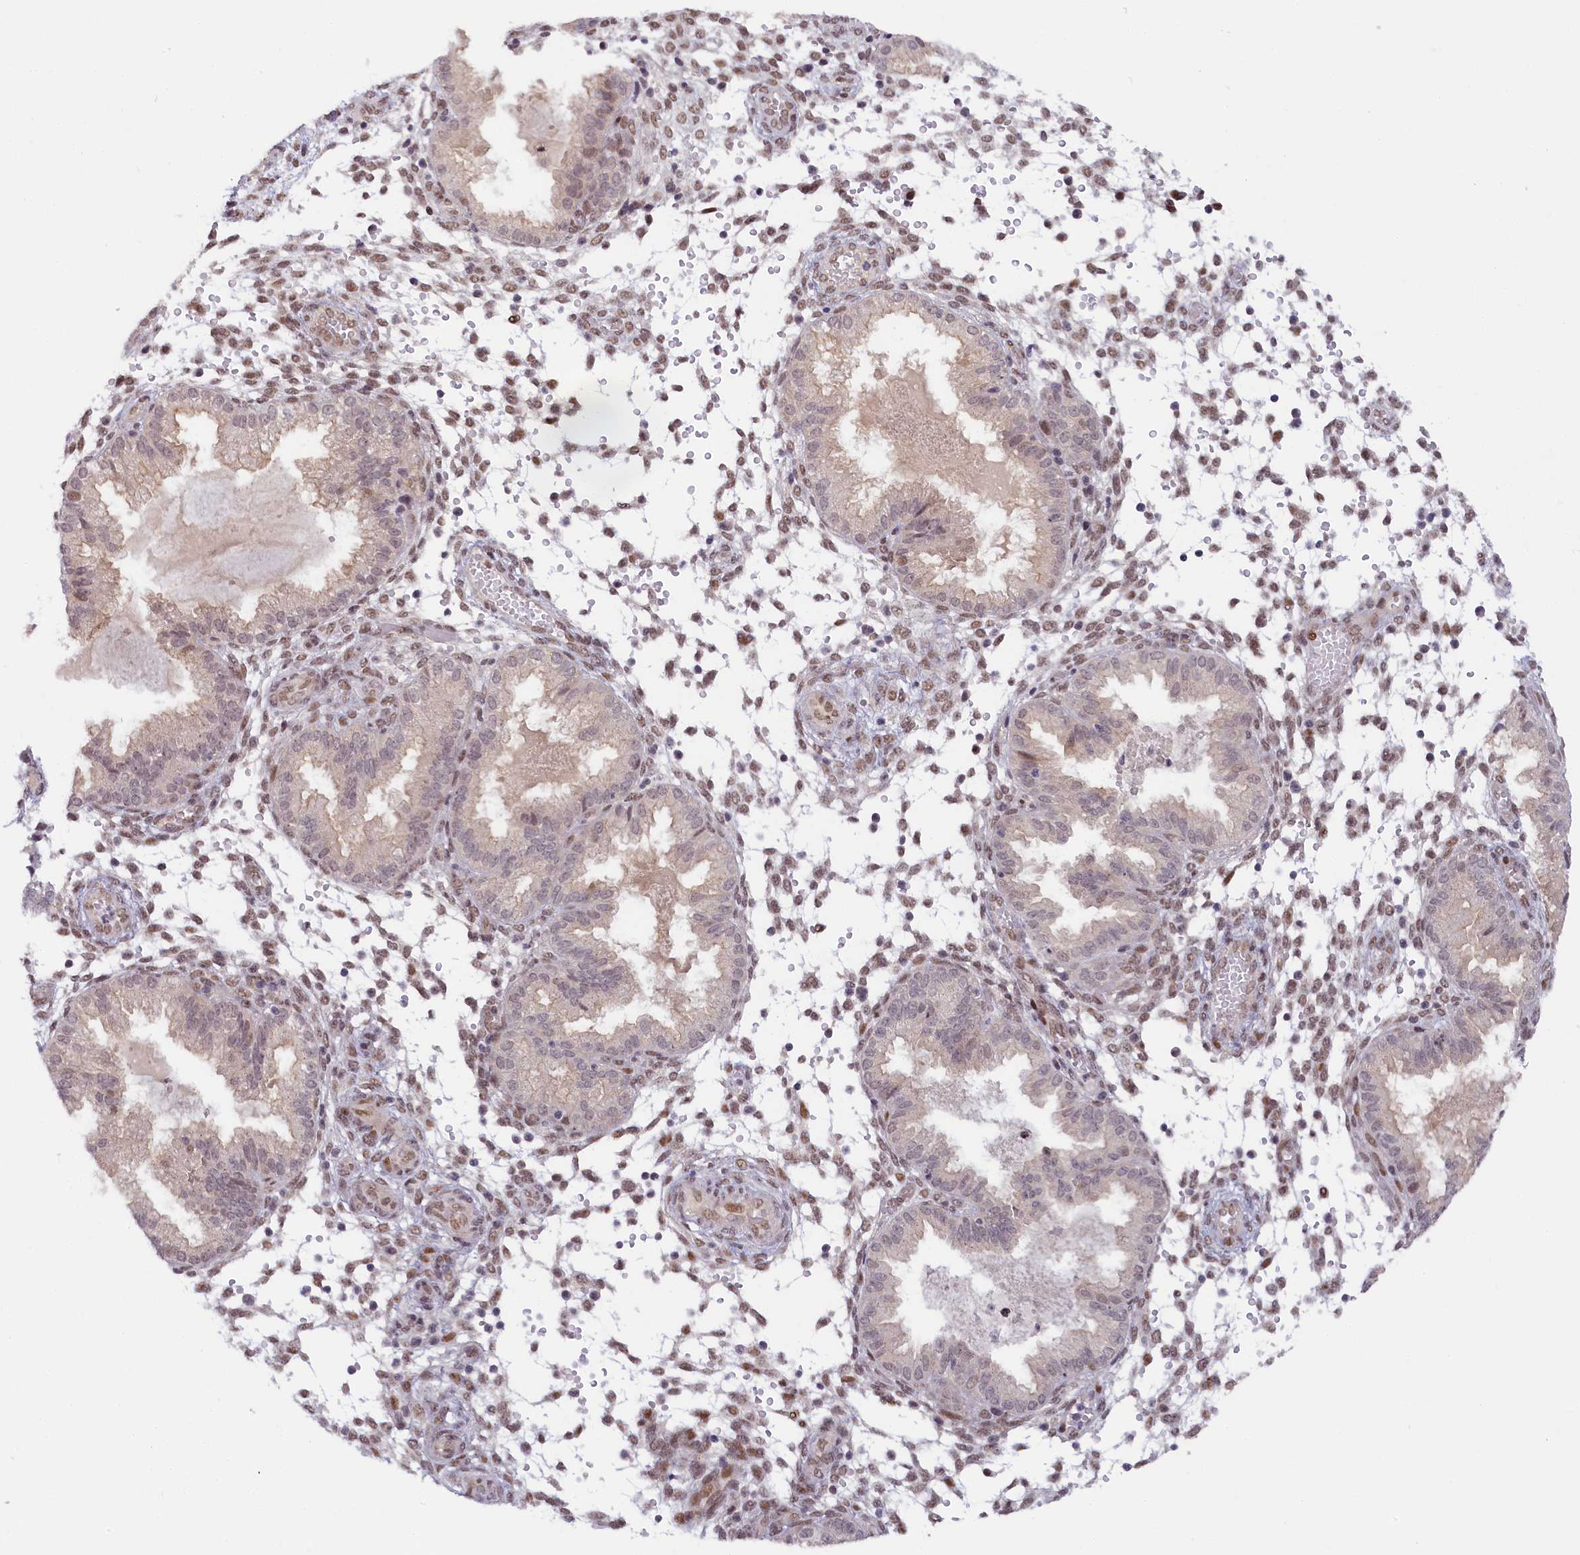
{"staining": {"intensity": "moderate", "quantity": "25%-75%", "location": "nuclear"}, "tissue": "endometrium", "cell_type": "Cells in endometrial stroma", "image_type": "normal", "snomed": [{"axis": "morphology", "description": "Normal tissue, NOS"}, {"axis": "topography", "description": "Endometrium"}], "caption": "IHC photomicrograph of benign endometrium: human endometrium stained using IHC displays medium levels of moderate protein expression localized specifically in the nuclear of cells in endometrial stroma, appearing as a nuclear brown color.", "gene": "SEC31B", "patient": {"sex": "female", "age": 33}}